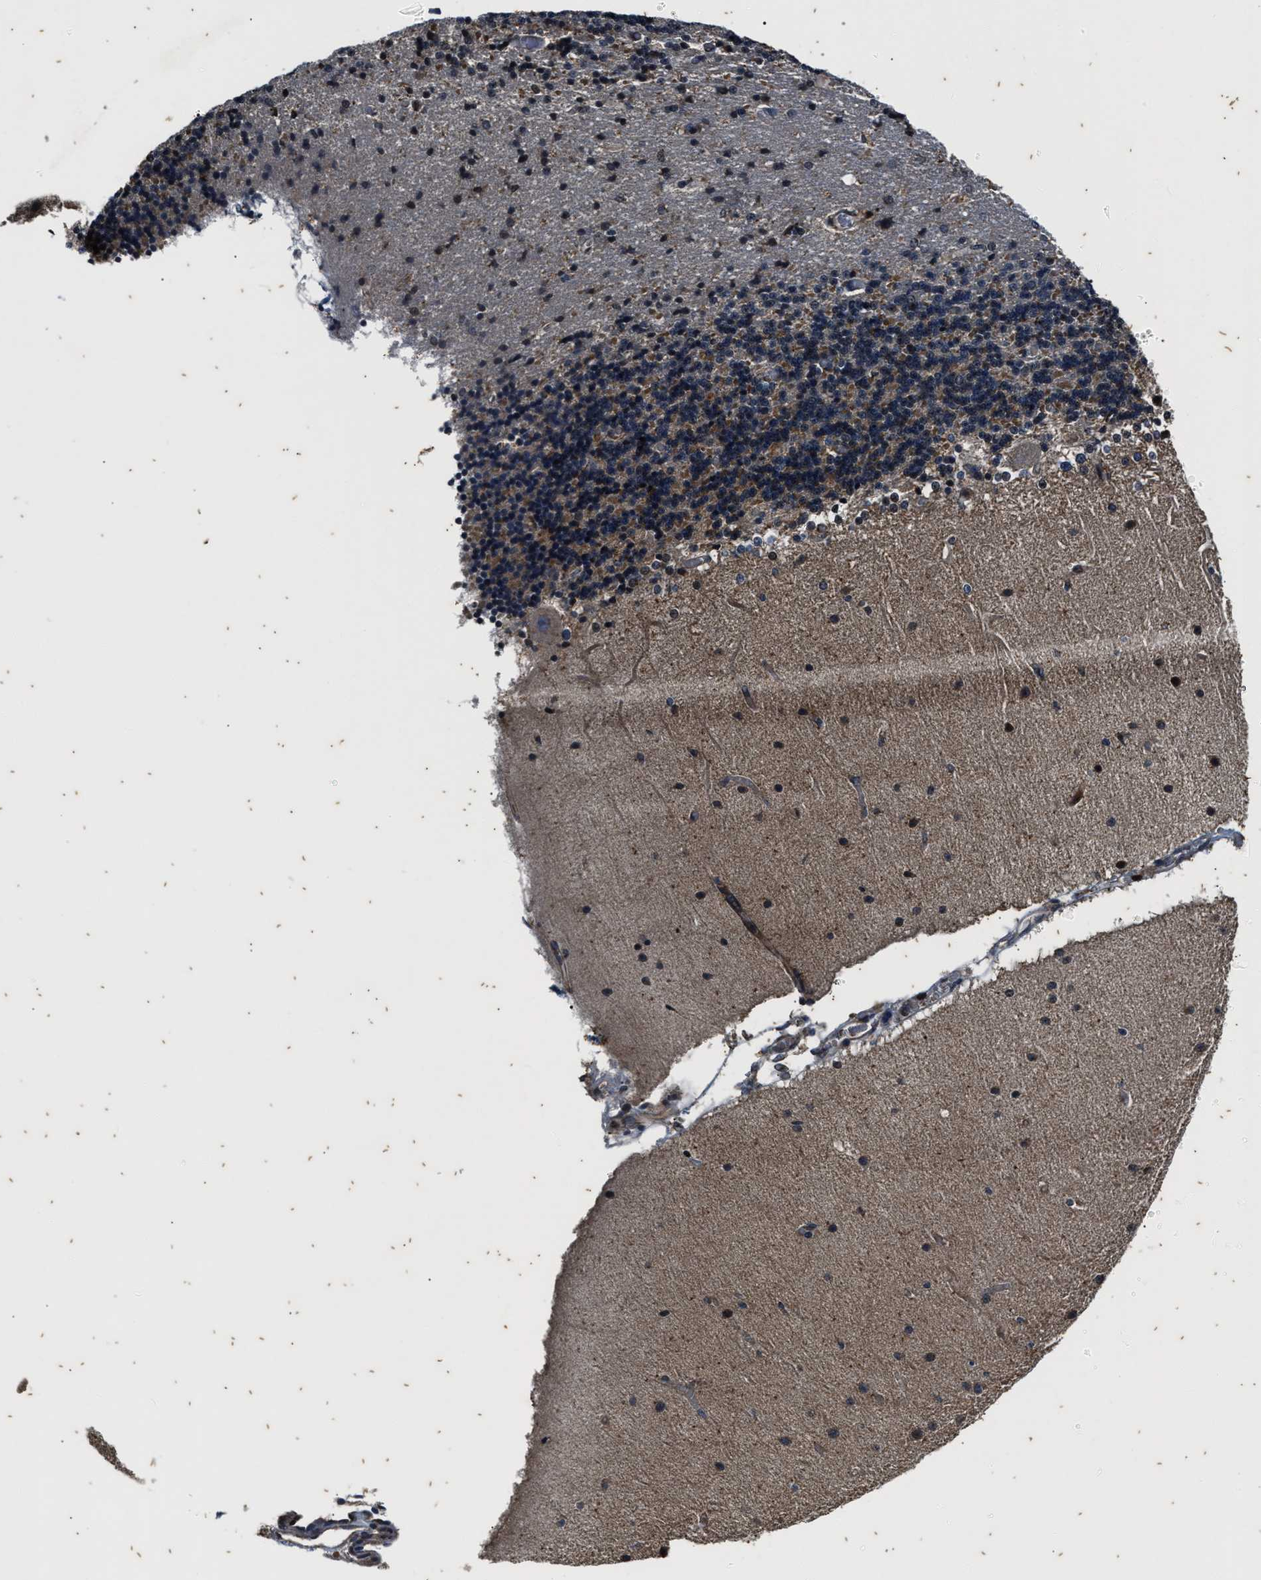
{"staining": {"intensity": "weak", "quantity": "<25%", "location": "cytoplasmic/membranous"}, "tissue": "cerebellum", "cell_type": "Cells in granular layer", "image_type": "normal", "snomed": [{"axis": "morphology", "description": "Normal tissue, NOS"}, {"axis": "topography", "description": "Cerebellum"}], "caption": "Immunohistochemistry (IHC) image of unremarkable cerebellum: cerebellum stained with DAB (3,3'-diaminobenzidine) shows no significant protein expression in cells in granular layer.", "gene": "PTPN7", "patient": {"sex": "female", "age": 54}}